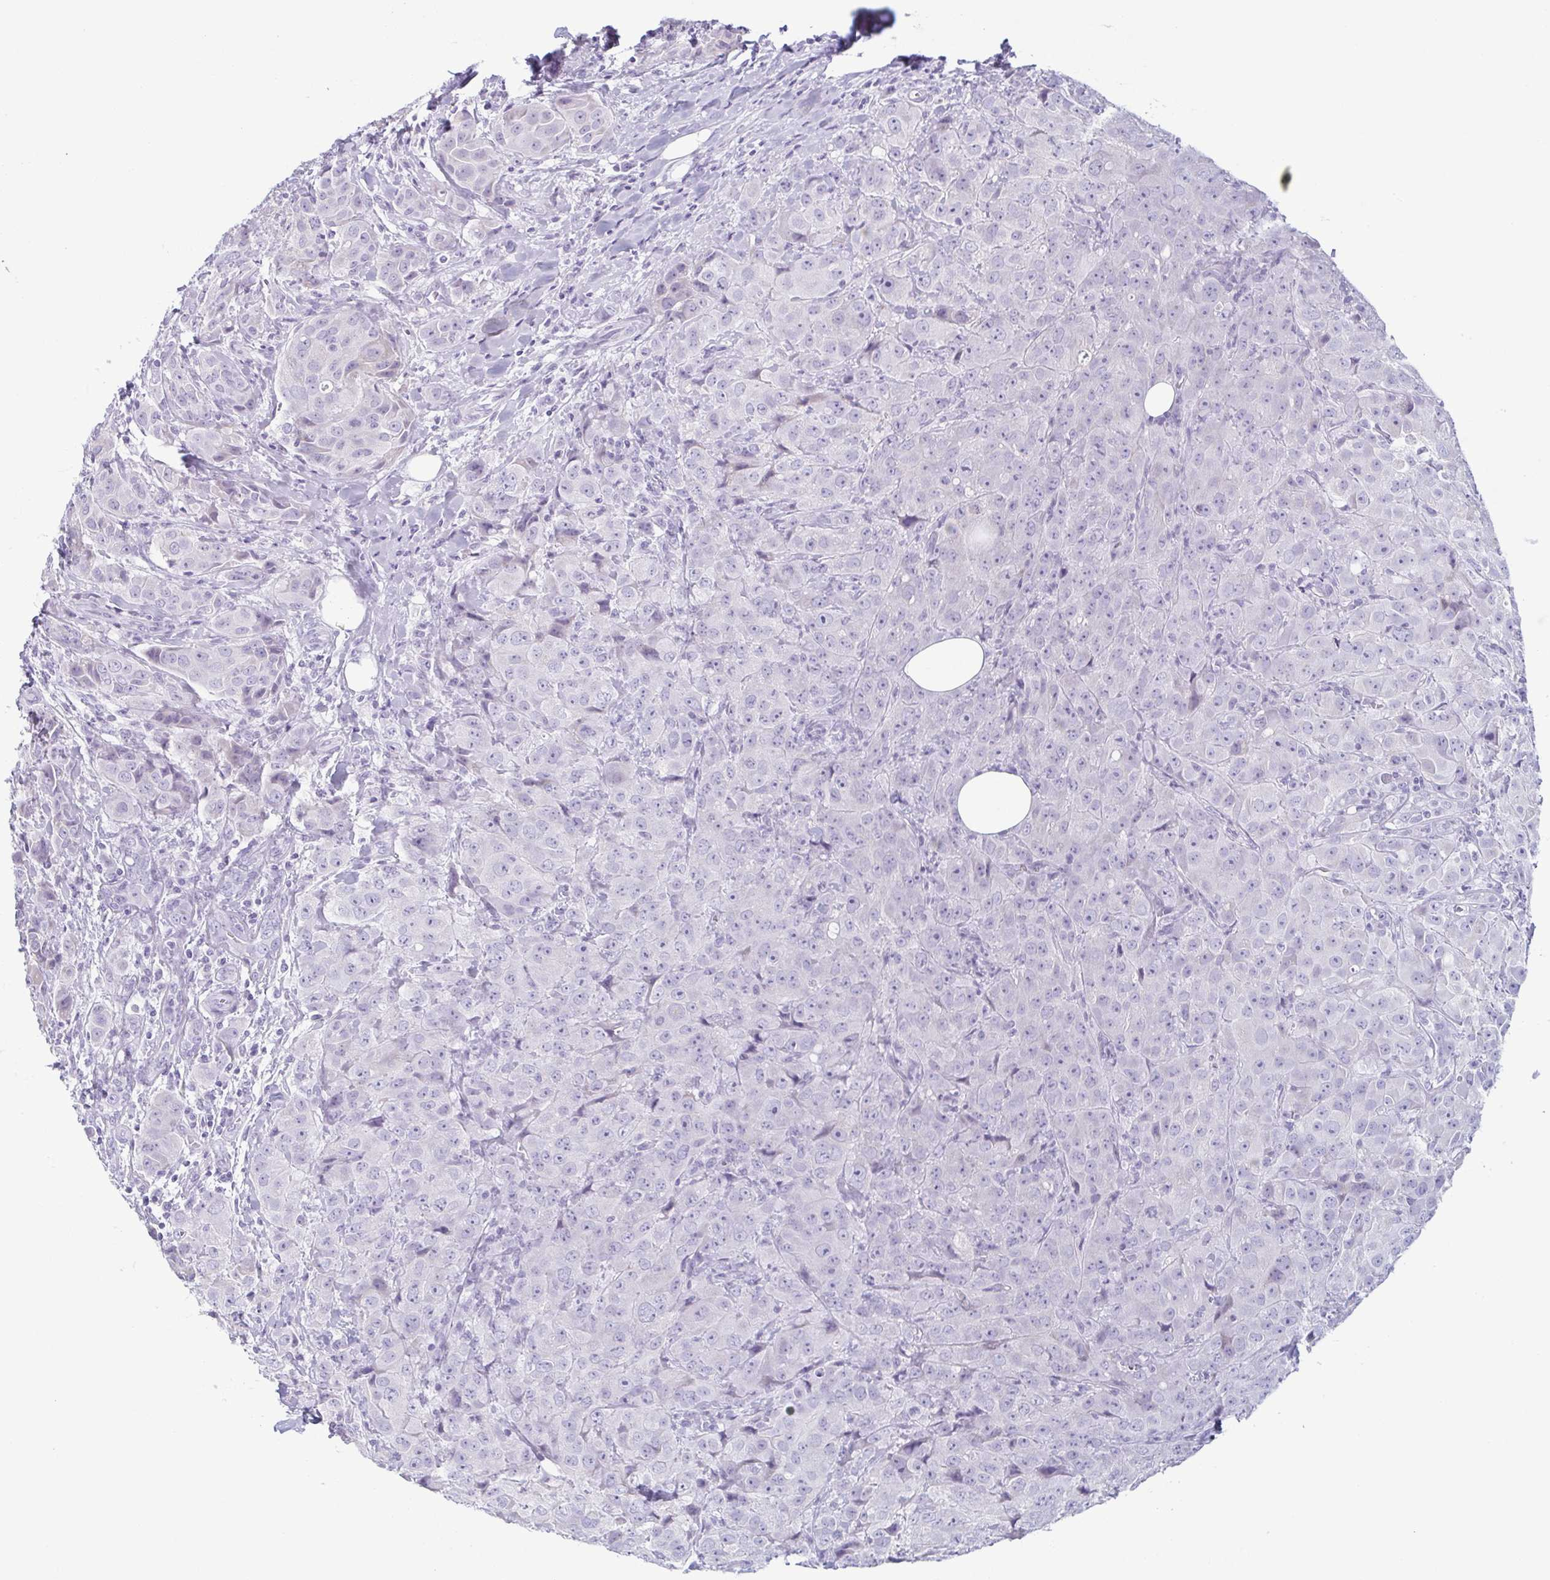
{"staining": {"intensity": "negative", "quantity": "none", "location": "none"}, "tissue": "breast cancer", "cell_type": "Tumor cells", "image_type": "cancer", "snomed": [{"axis": "morphology", "description": "Normal tissue, NOS"}, {"axis": "morphology", "description": "Duct carcinoma"}, {"axis": "topography", "description": "Breast"}], "caption": "Image shows no significant protein expression in tumor cells of breast cancer (intraductal carcinoma).", "gene": "KRT78", "patient": {"sex": "female", "age": 43}}